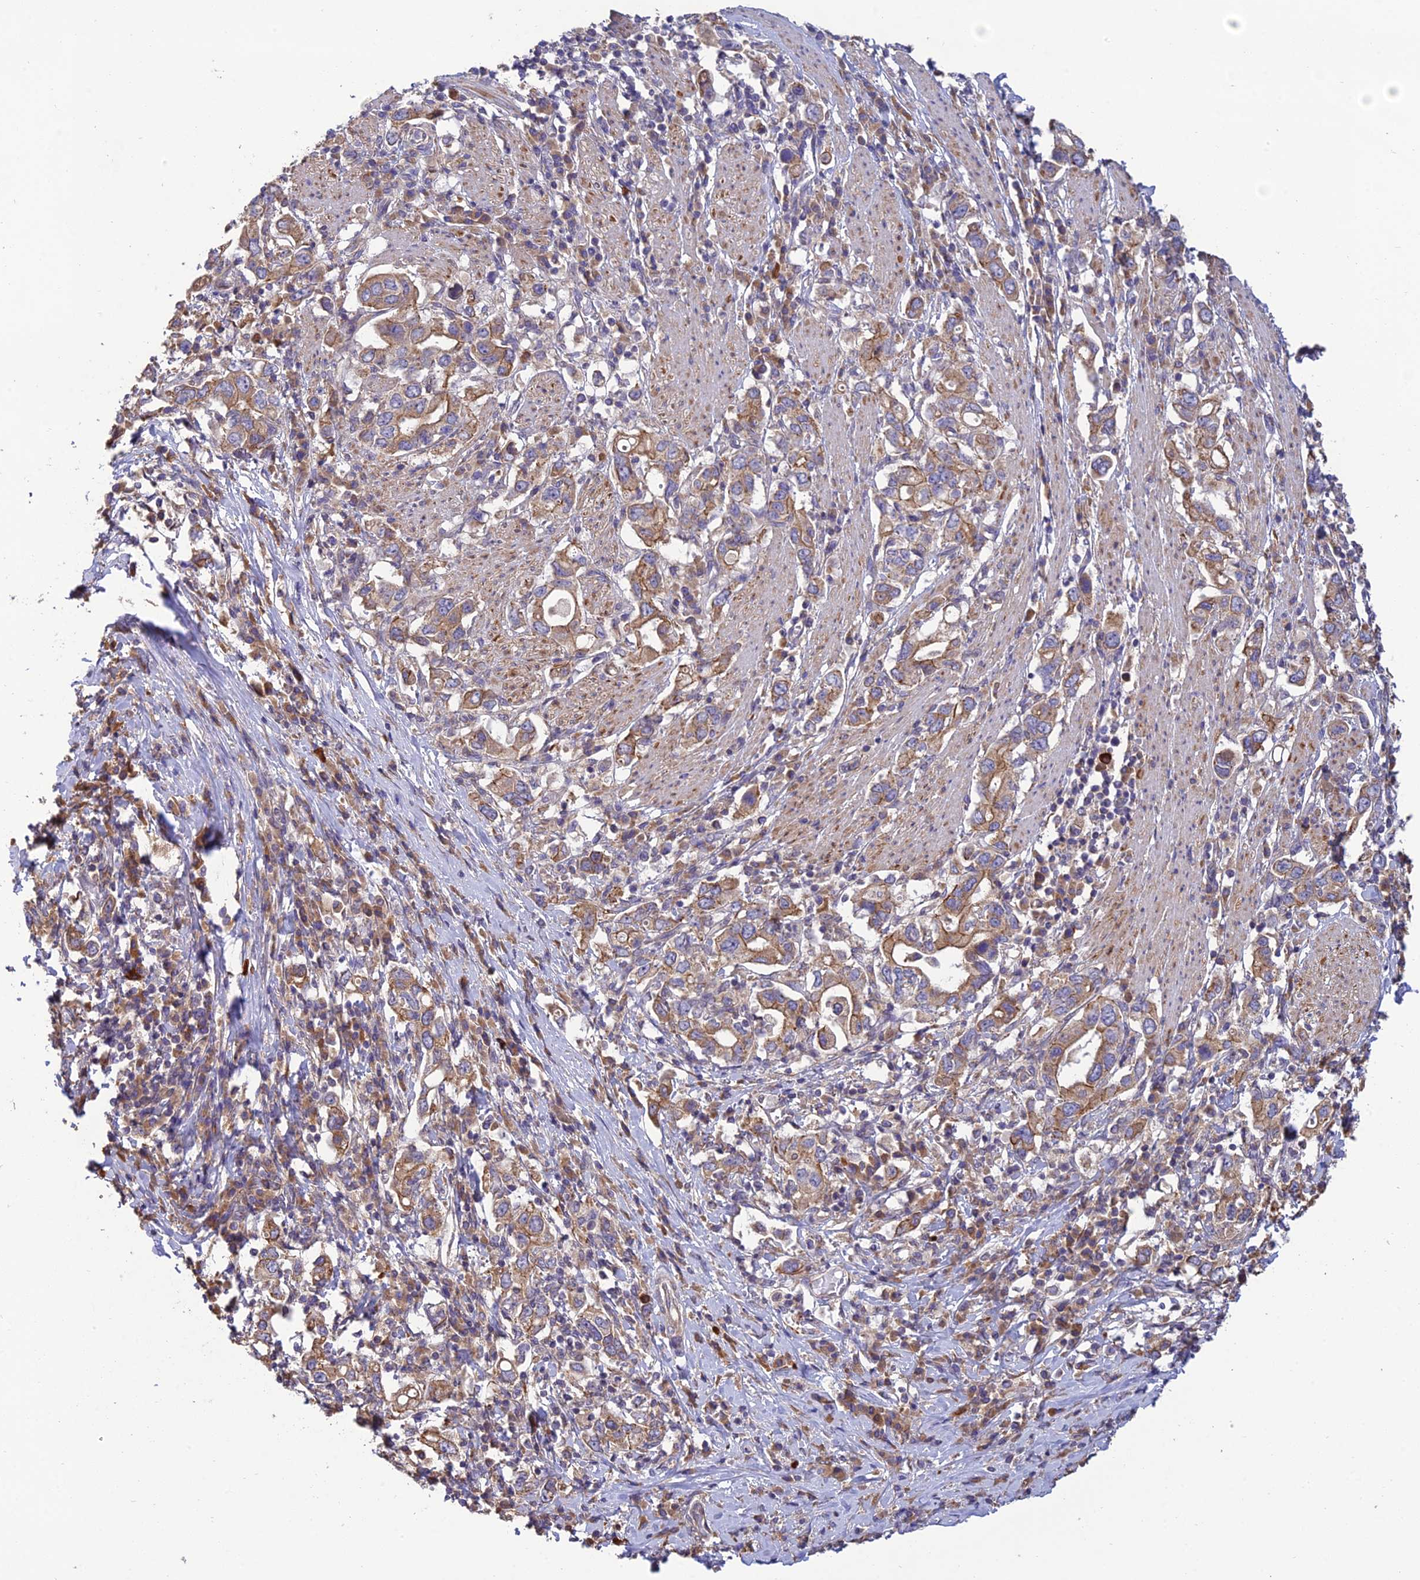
{"staining": {"intensity": "moderate", "quantity": ">75%", "location": "cytoplasmic/membranous"}, "tissue": "stomach cancer", "cell_type": "Tumor cells", "image_type": "cancer", "snomed": [{"axis": "morphology", "description": "Adenocarcinoma, NOS"}, {"axis": "topography", "description": "Stomach, upper"}, {"axis": "topography", "description": "Stomach"}], "caption": "Protein staining of stomach cancer (adenocarcinoma) tissue exhibits moderate cytoplasmic/membranous positivity in approximately >75% of tumor cells. (IHC, brightfield microscopy, high magnification).", "gene": "MRNIP", "patient": {"sex": "male", "age": 62}}